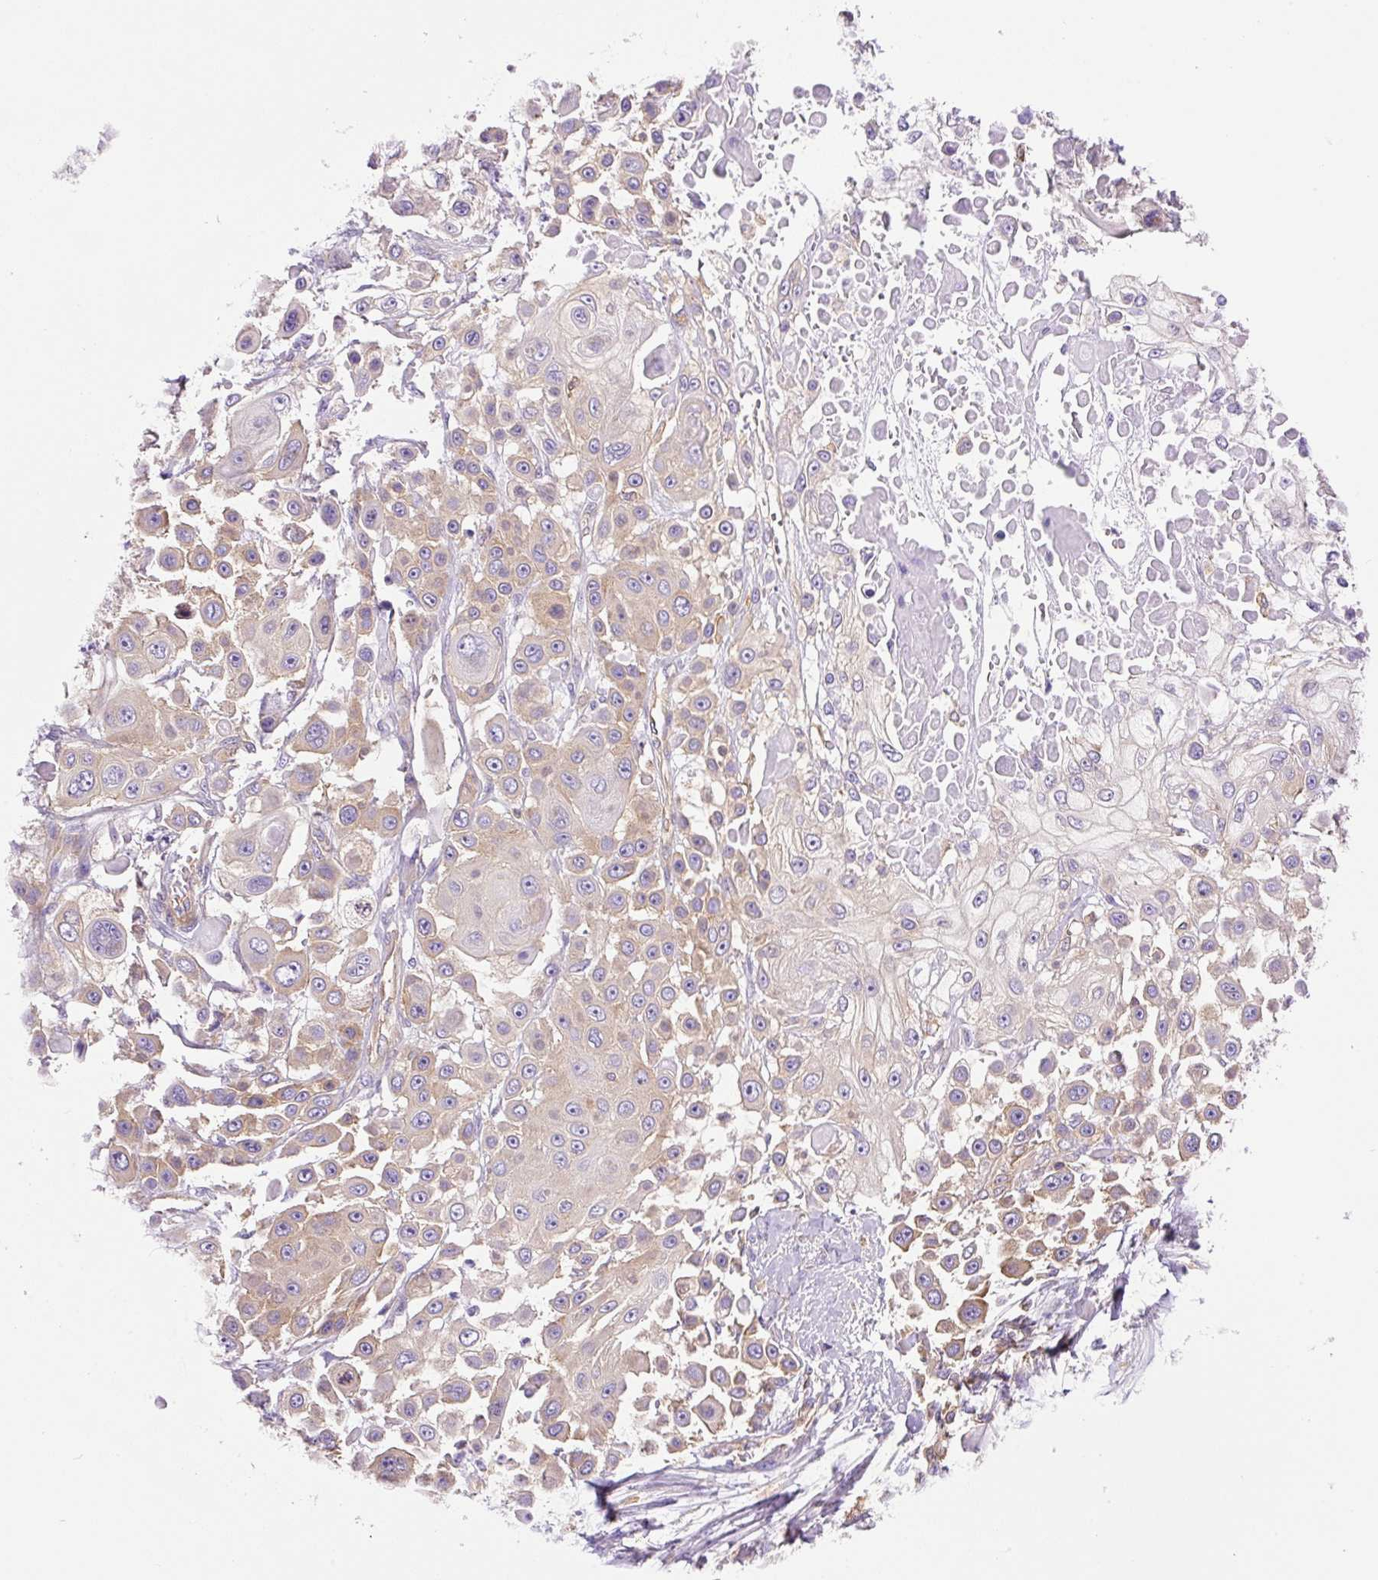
{"staining": {"intensity": "moderate", "quantity": "25%-75%", "location": "cytoplasmic/membranous"}, "tissue": "skin cancer", "cell_type": "Tumor cells", "image_type": "cancer", "snomed": [{"axis": "morphology", "description": "Squamous cell carcinoma, NOS"}, {"axis": "topography", "description": "Skin"}], "caption": "Immunohistochemical staining of skin squamous cell carcinoma shows moderate cytoplasmic/membranous protein positivity in approximately 25%-75% of tumor cells.", "gene": "DNM2", "patient": {"sex": "male", "age": 67}}